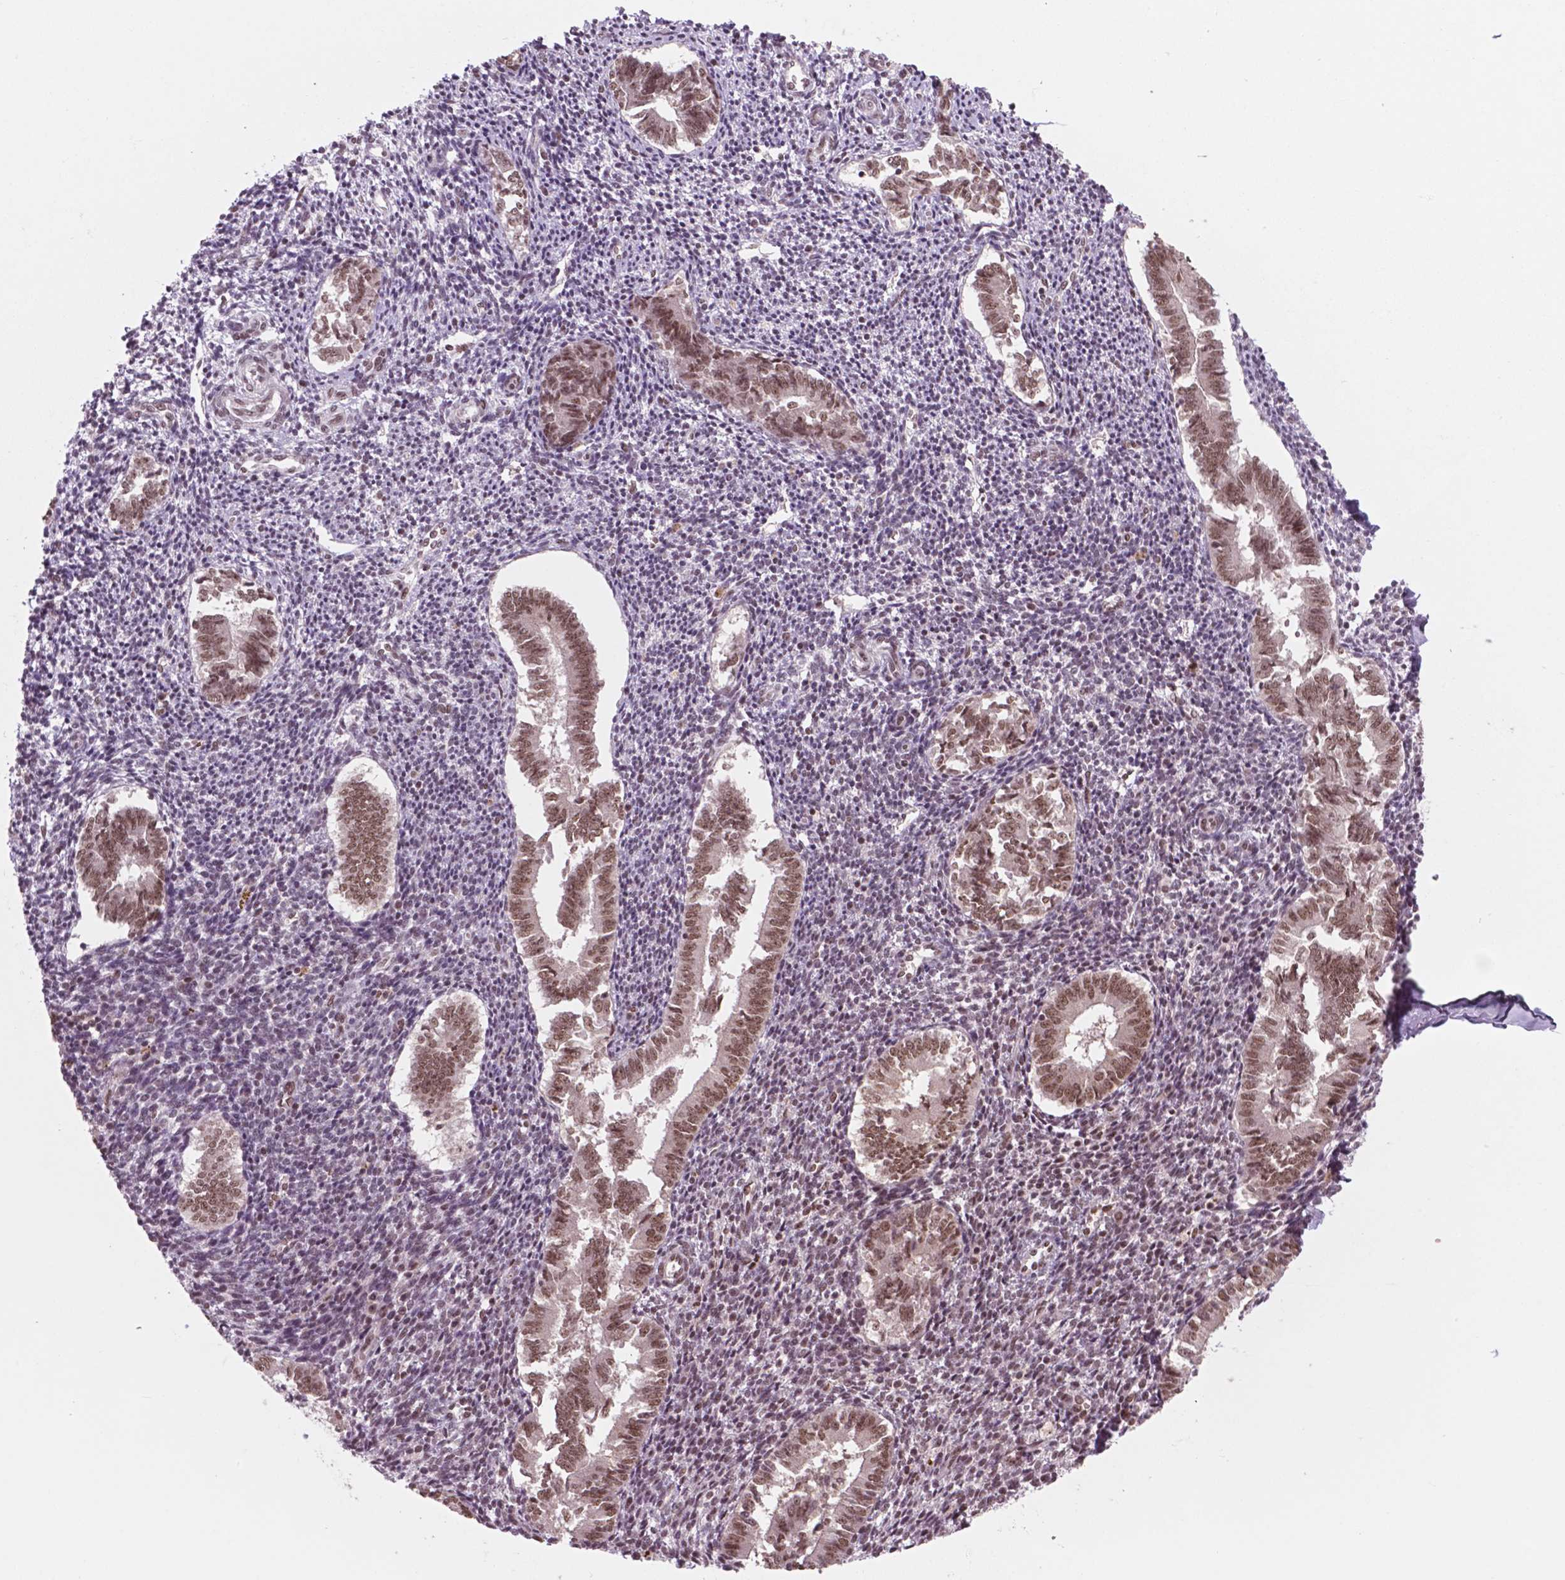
{"staining": {"intensity": "moderate", "quantity": "25%-75%", "location": "nuclear"}, "tissue": "endometrium", "cell_type": "Cells in endometrial stroma", "image_type": "normal", "snomed": [{"axis": "morphology", "description": "Normal tissue, NOS"}, {"axis": "topography", "description": "Endometrium"}], "caption": "High-magnification brightfield microscopy of normal endometrium stained with DAB (brown) and counterstained with hematoxylin (blue). cells in endometrial stroma exhibit moderate nuclear expression is identified in approximately25%-75% of cells.", "gene": "POLR2E", "patient": {"sex": "female", "age": 25}}